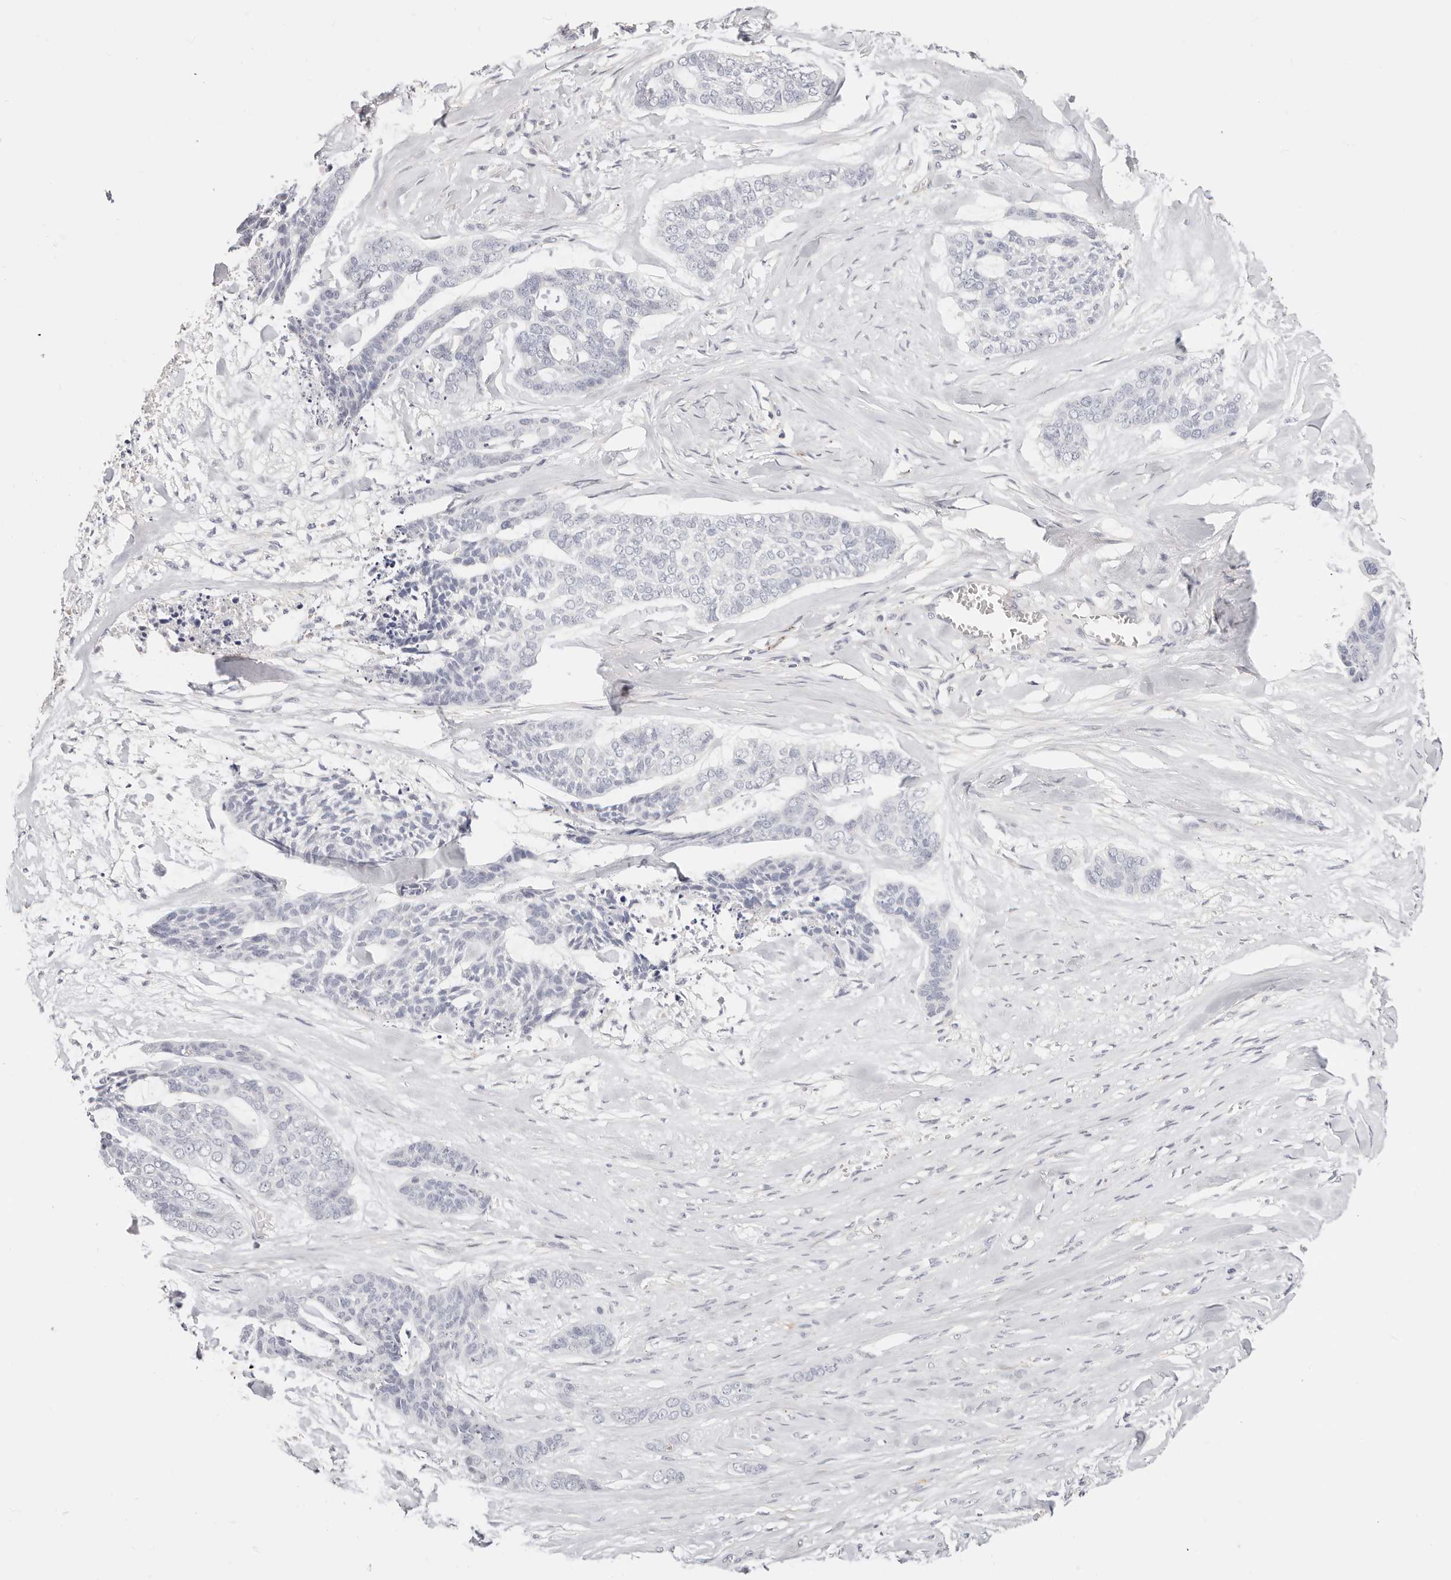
{"staining": {"intensity": "negative", "quantity": "none", "location": "none"}, "tissue": "skin cancer", "cell_type": "Tumor cells", "image_type": "cancer", "snomed": [{"axis": "morphology", "description": "Basal cell carcinoma"}, {"axis": "topography", "description": "Skin"}], "caption": "Immunohistochemistry (IHC) of human skin cancer (basal cell carcinoma) exhibits no positivity in tumor cells.", "gene": "ZRANB1", "patient": {"sex": "female", "age": 64}}